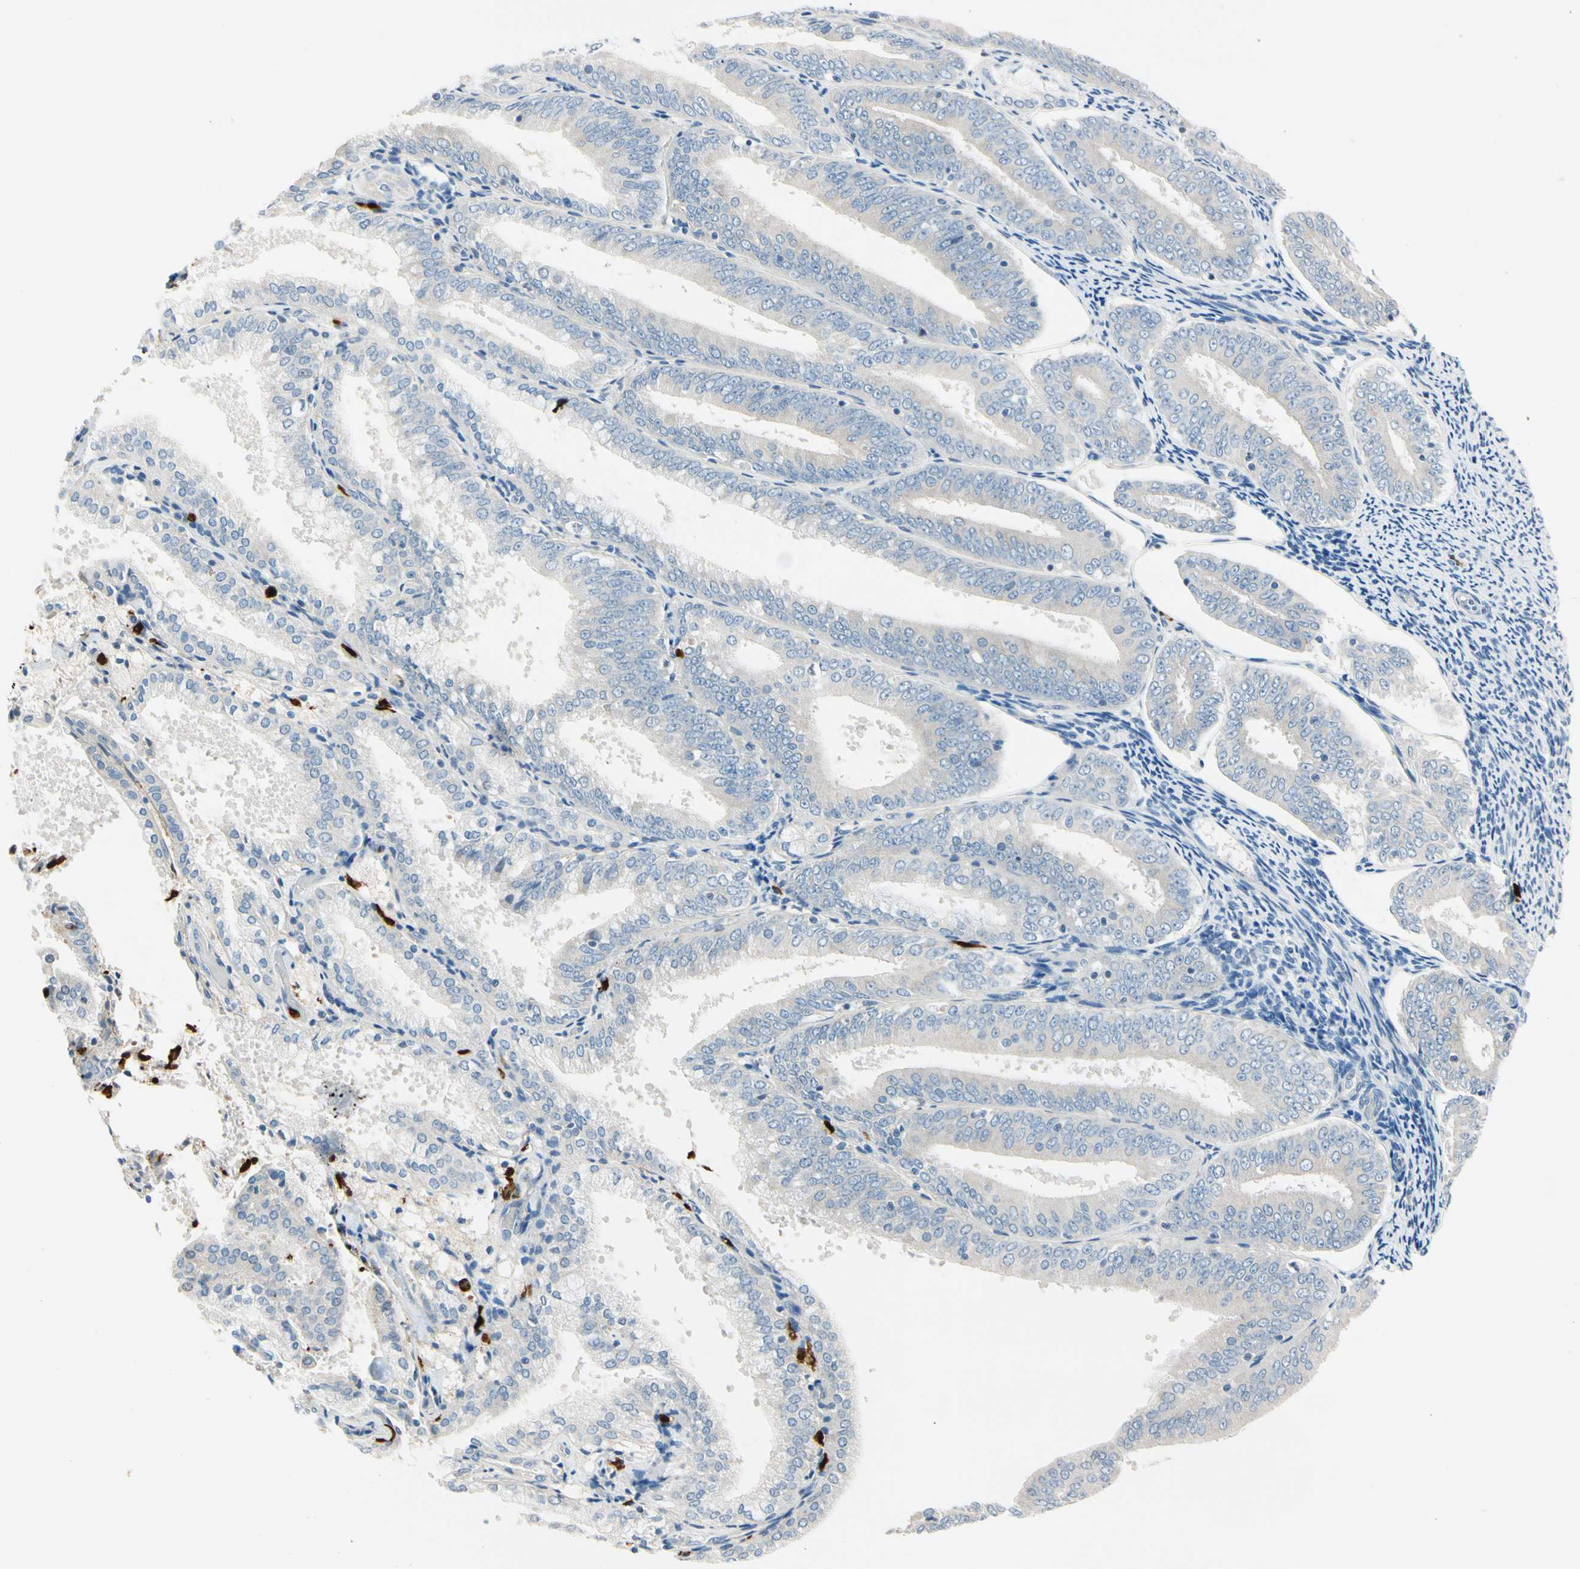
{"staining": {"intensity": "negative", "quantity": "none", "location": "none"}, "tissue": "endometrial cancer", "cell_type": "Tumor cells", "image_type": "cancer", "snomed": [{"axis": "morphology", "description": "Adenocarcinoma, NOS"}, {"axis": "topography", "description": "Endometrium"}], "caption": "Immunohistochemical staining of adenocarcinoma (endometrial) exhibits no significant expression in tumor cells. The staining is performed using DAB brown chromogen with nuclei counter-stained in using hematoxylin.", "gene": "TRAF5", "patient": {"sex": "female", "age": 63}}